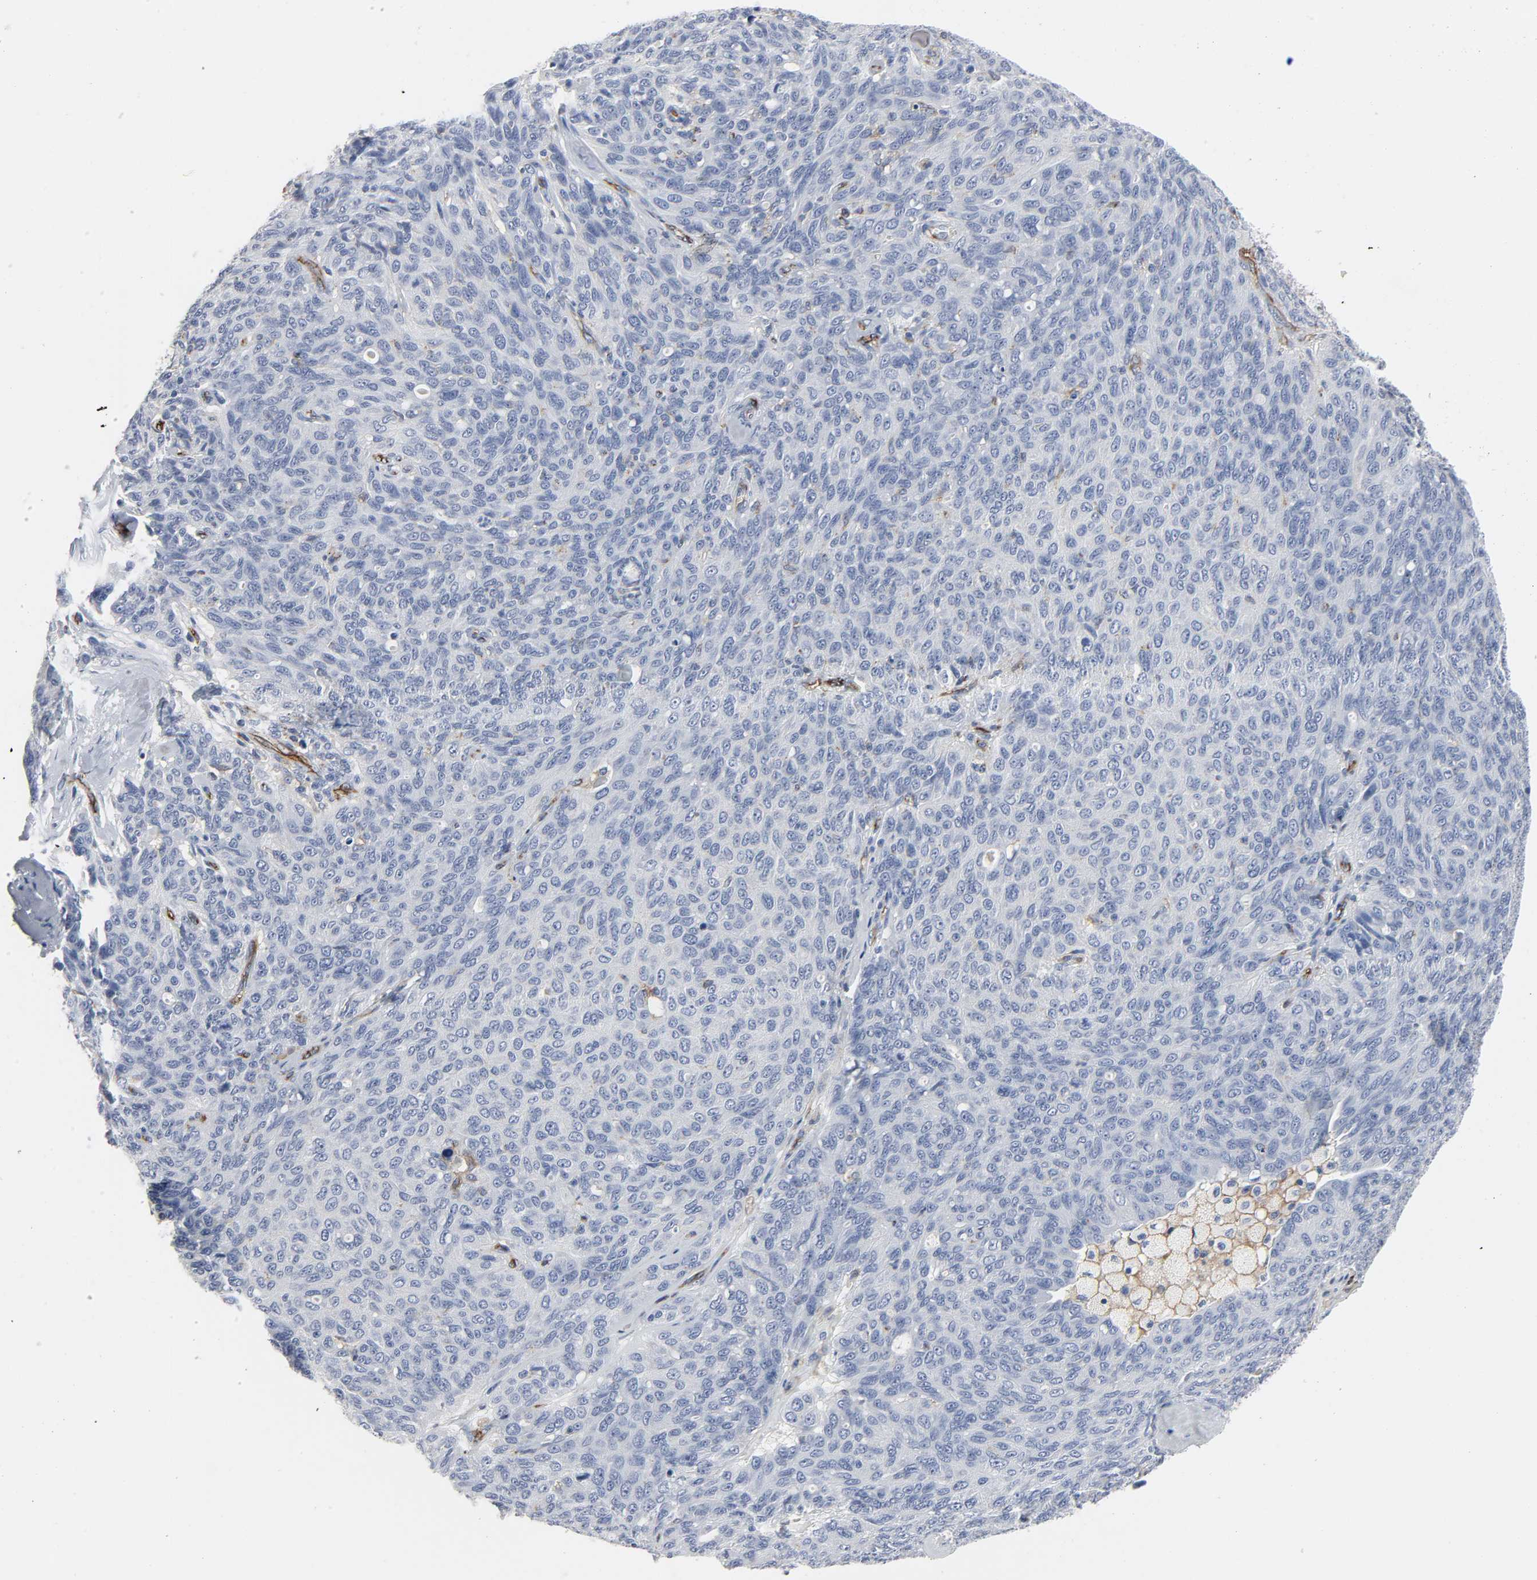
{"staining": {"intensity": "negative", "quantity": "none", "location": "none"}, "tissue": "ovarian cancer", "cell_type": "Tumor cells", "image_type": "cancer", "snomed": [{"axis": "morphology", "description": "Carcinoma, endometroid"}, {"axis": "topography", "description": "Ovary"}], "caption": "IHC photomicrograph of neoplastic tissue: human endometroid carcinoma (ovarian) stained with DAB displays no significant protein staining in tumor cells.", "gene": "PECAM1", "patient": {"sex": "female", "age": 60}}